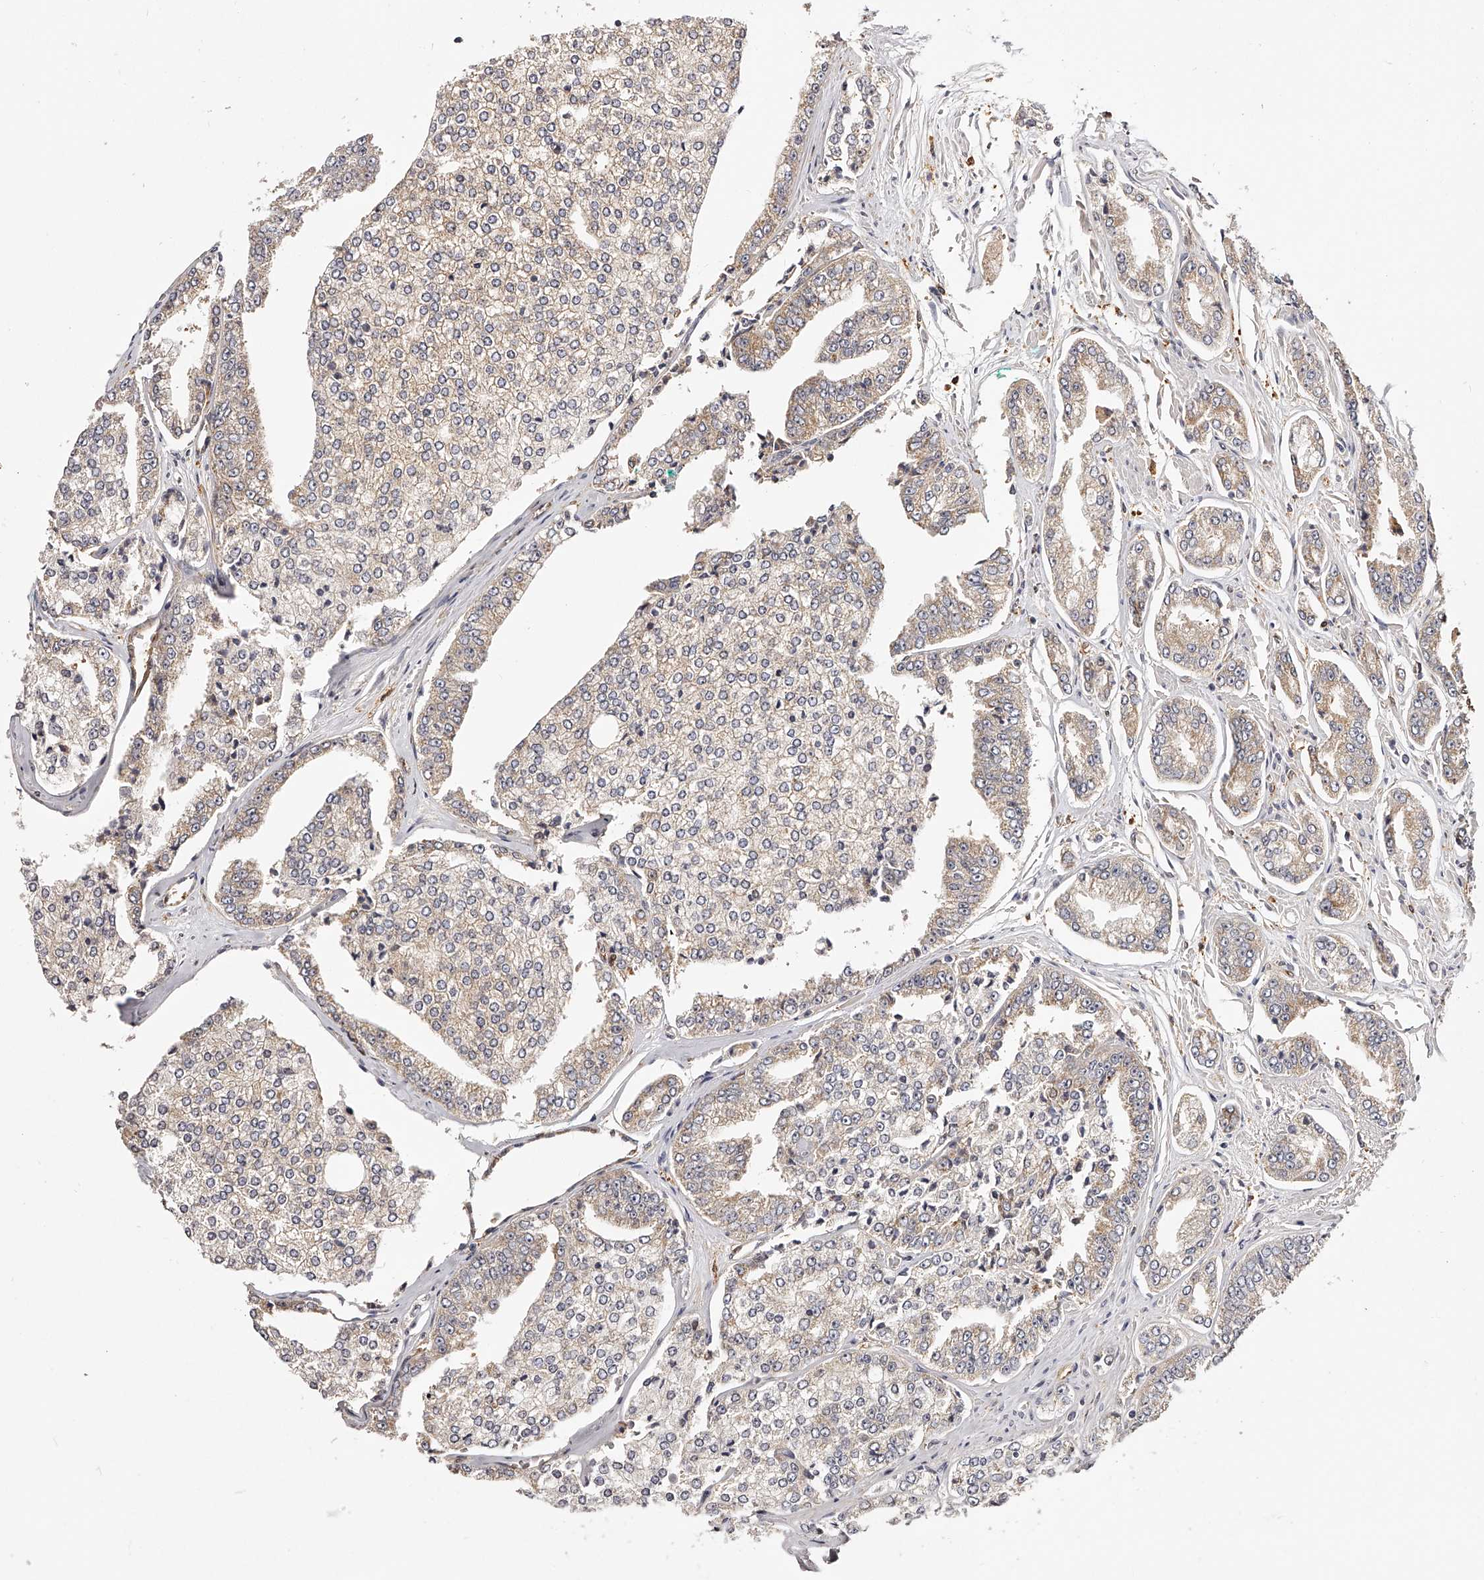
{"staining": {"intensity": "weak", "quantity": ">75%", "location": "cytoplasmic/membranous"}, "tissue": "prostate cancer", "cell_type": "Tumor cells", "image_type": "cancer", "snomed": [{"axis": "morphology", "description": "Adenocarcinoma, High grade"}, {"axis": "topography", "description": "Prostate"}], "caption": "An image of prostate high-grade adenocarcinoma stained for a protein displays weak cytoplasmic/membranous brown staining in tumor cells.", "gene": "LAP3", "patient": {"sex": "male", "age": 71}}